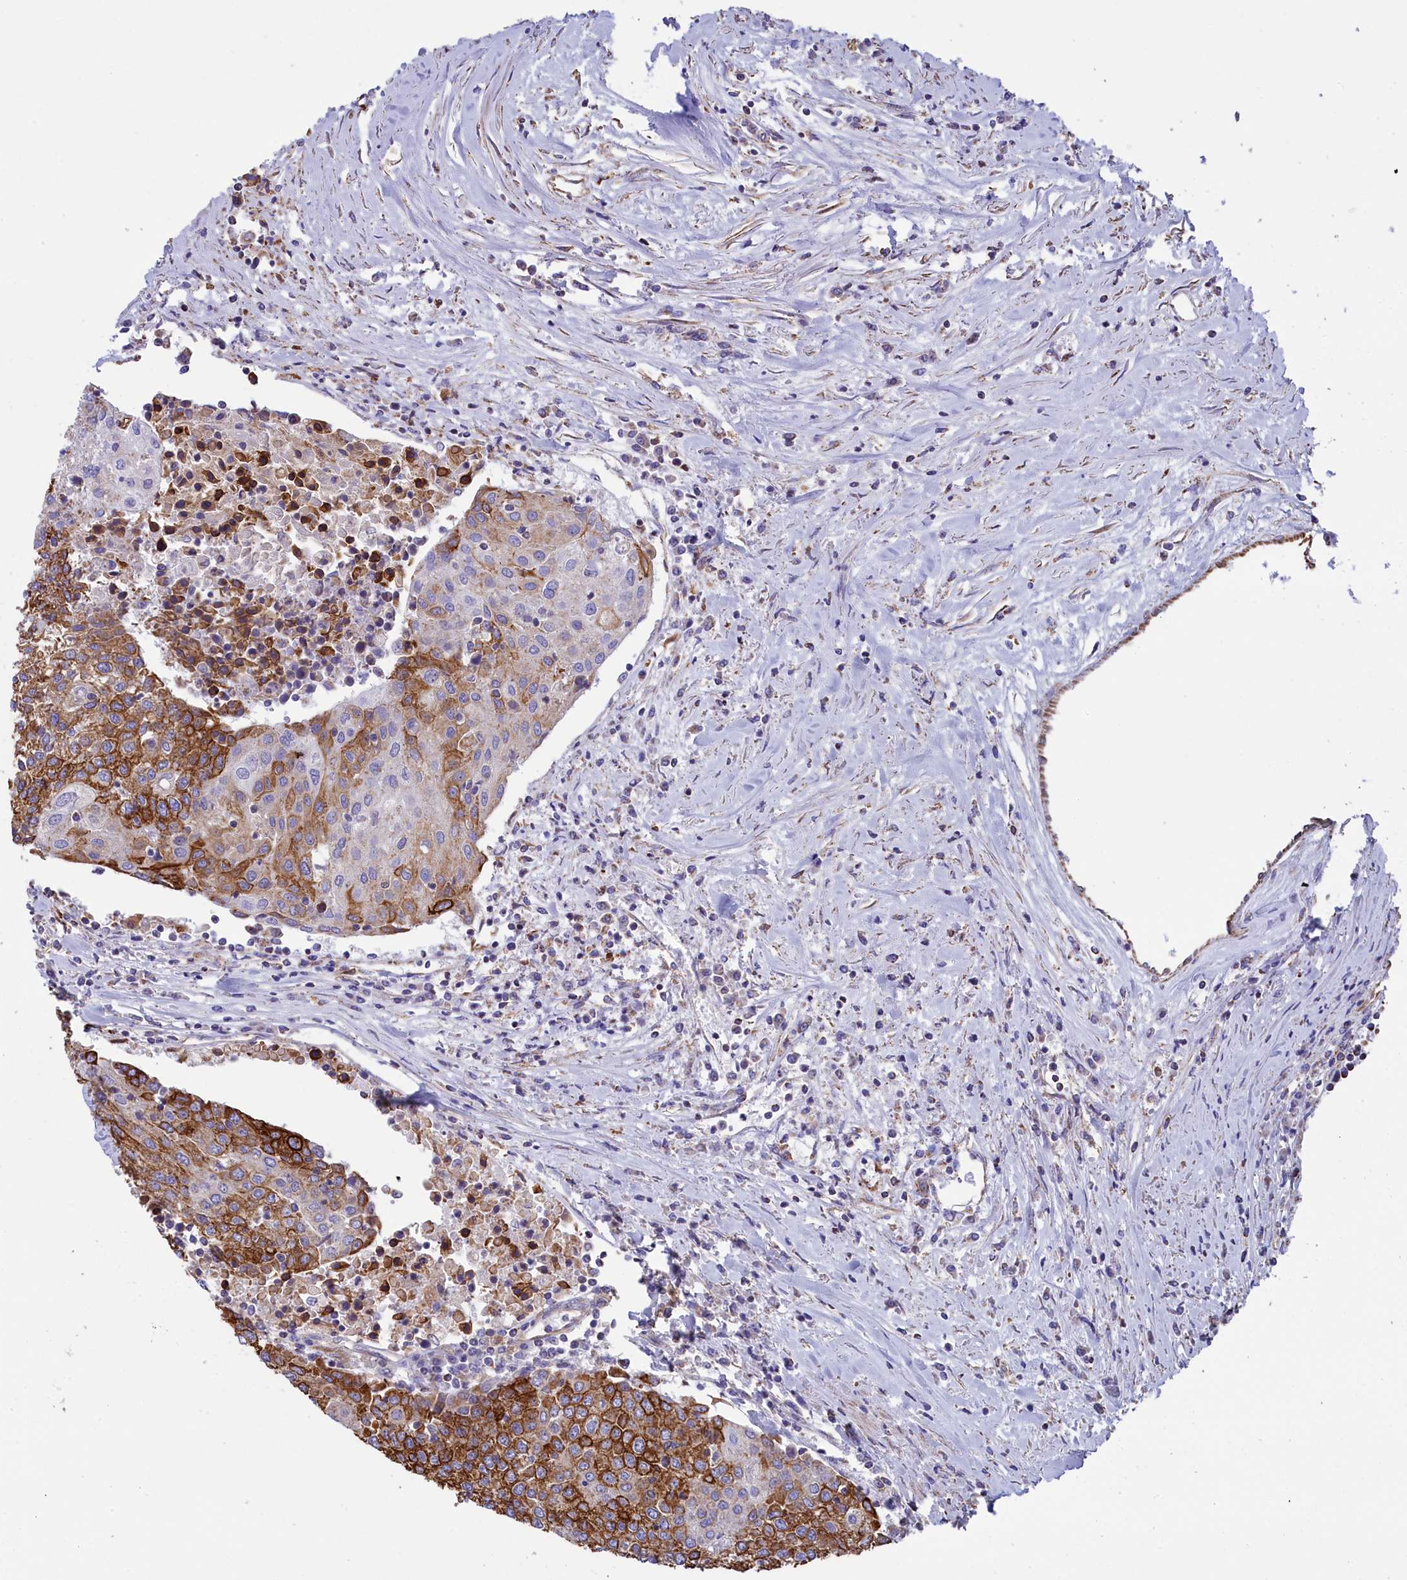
{"staining": {"intensity": "moderate", "quantity": "25%-75%", "location": "cytoplasmic/membranous"}, "tissue": "urothelial cancer", "cell_type": "Tumor cells", "image_type": "cancer", "snomed": [{"axis": "morphology", "description": "Urothelial carcinoma, High grade"}, {"axis": "topography", "description": "Urinary bladder"}], "caption": "Tumor cells display medium levels of moderate cytoplasmic/membranous expression in about 25%-75% of cells in human urothelial carcinoma (high-grade).", "gene": "GATB", "patient": {"sex": "female", "age": 85}}